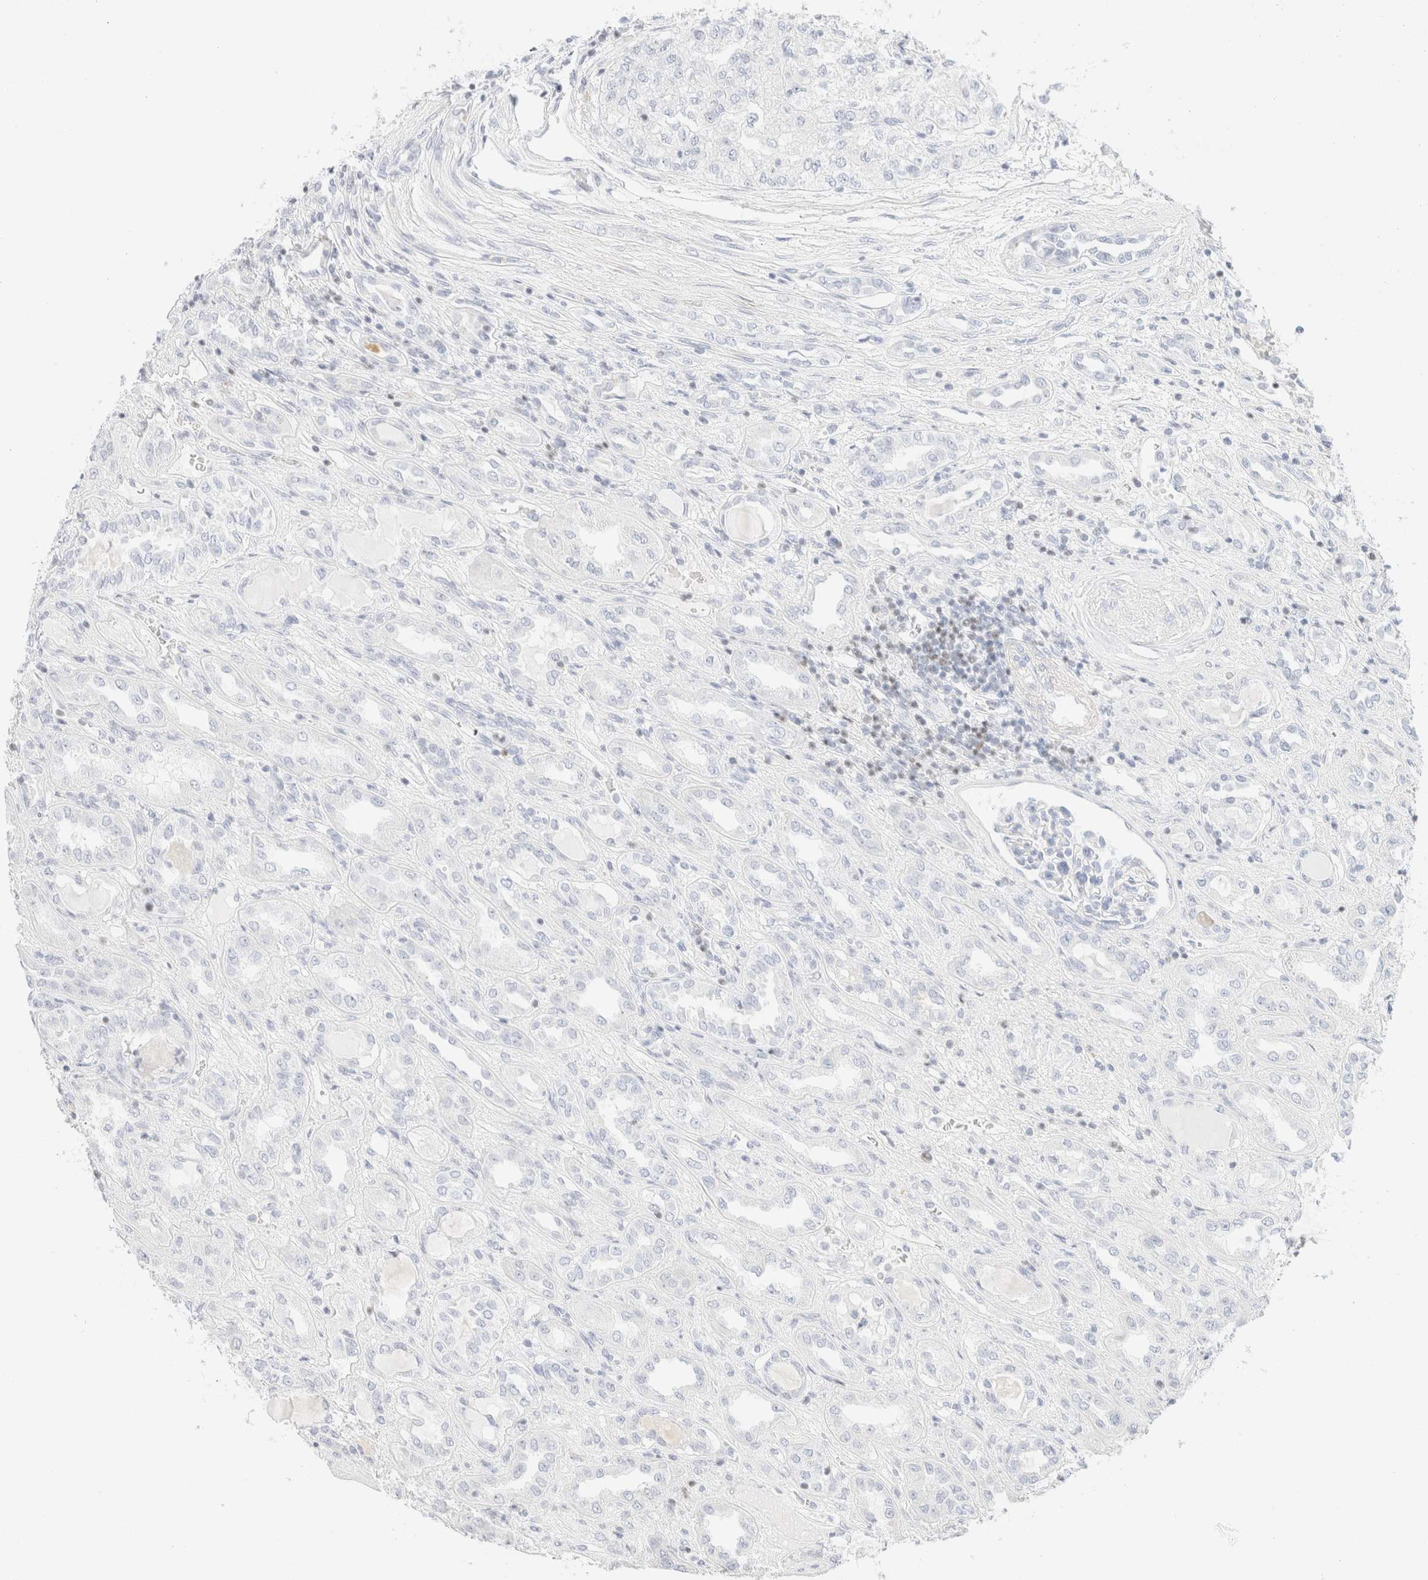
{"staining": {"intensity": "negative", "quantity": "none", "location": "none"}, "tissue": "renal cancer", "cell_type": "Tumor cells", "image_type": "cancer", "snomed": [{"axis": "morphology", "description": "Adenocarcinoma, NOS"}, {"axis": "topography", "description": "Kidney"}], "caption": "Tumor cells show no significant protein expression in renal adenocarcinoma. The staining was performed using DAB (3,3'-diaminobenzidine) to visualize the protein expression in brown, while the nuclei were stained in blue with hematoxylin (Magnification: 20x).", "gene": "IKZF3", "patient": {"sex": "female", "age": 54}}